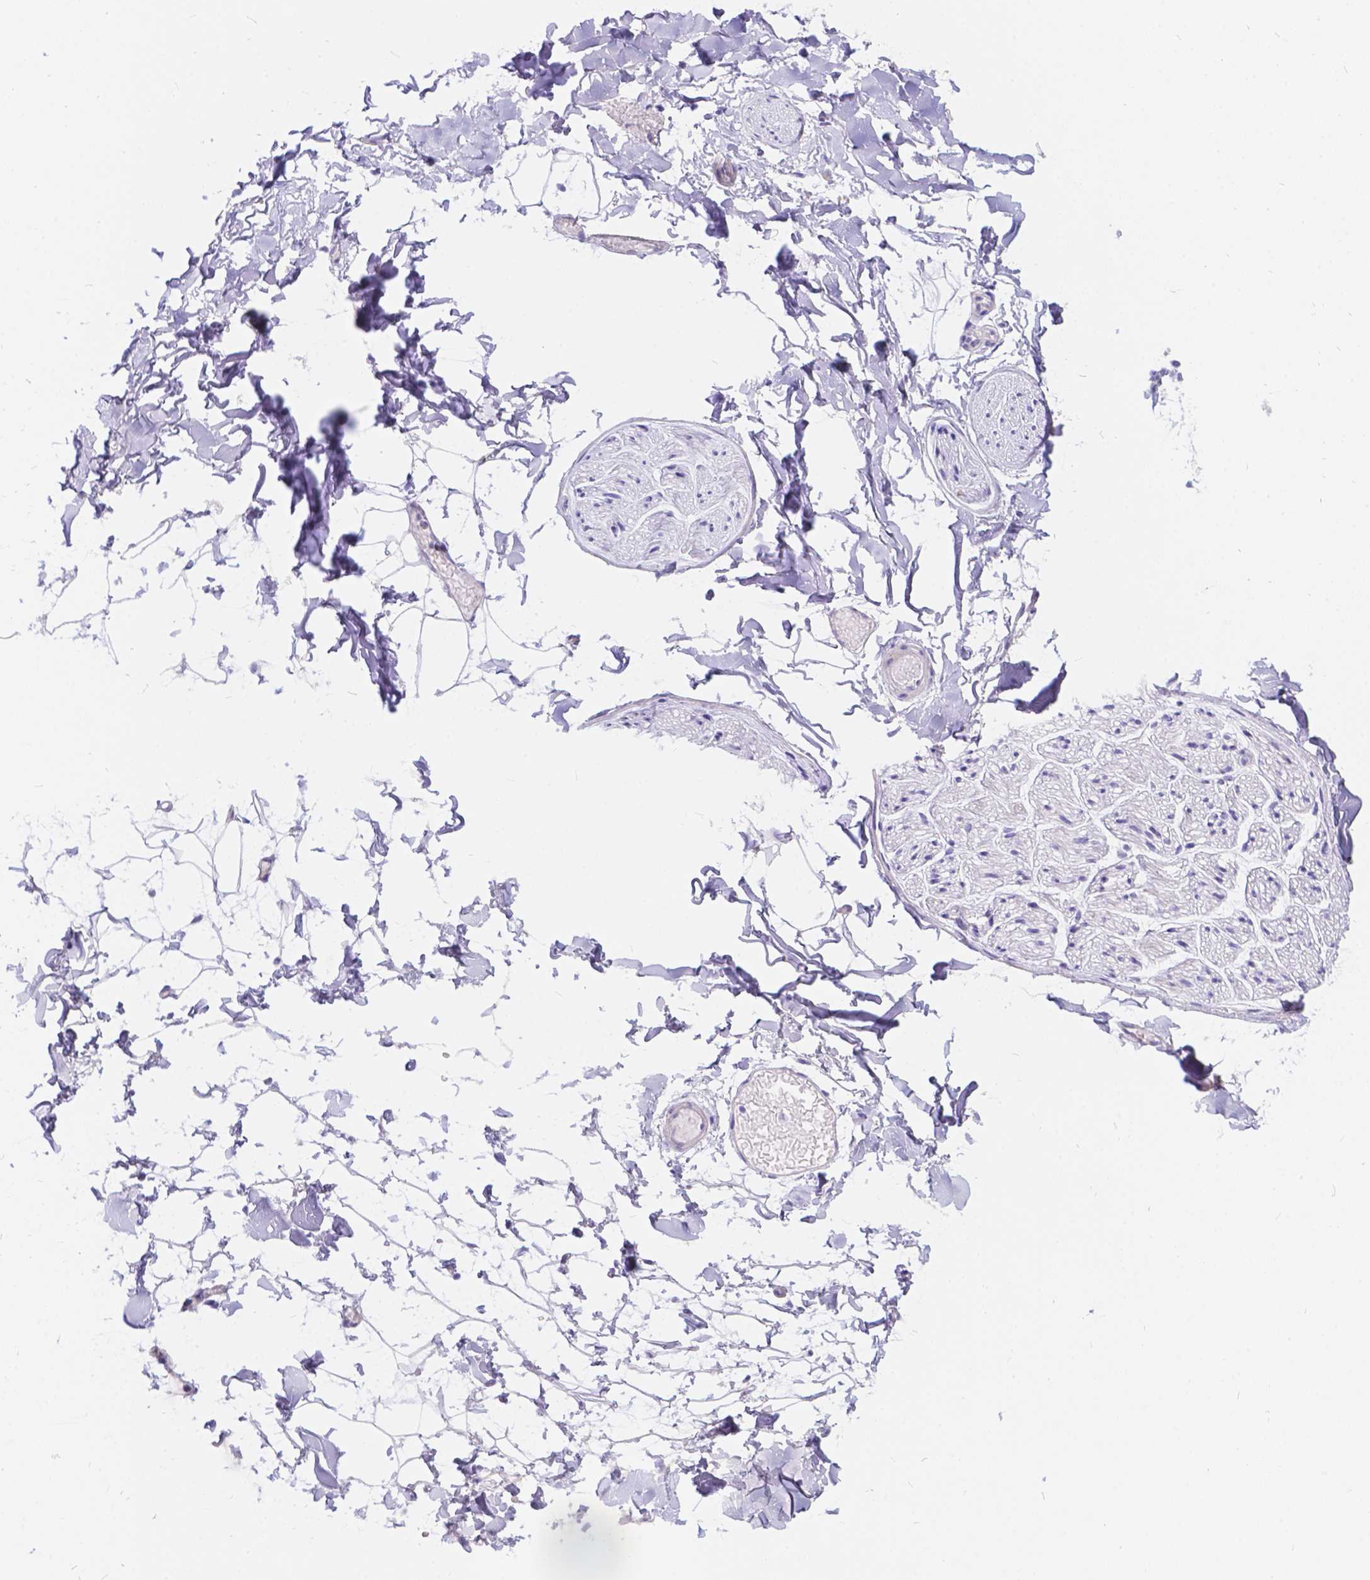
{"staining": {"intensity": "negative", "quantity": "none", "location": "none"}, "tissue": "adipose tissue", "cell_type": "Adipocytes", "image_type": "normal", "snomed": [{"axis": "morphology", "description": "Normal tissue, NOS"}, {"axis": "topography", "description": "Gallbladder"}, {"axis": "topography", "description": "Peripheral nerve tissue"}], "caption": "Image shows no significant protein positivity in adipocytes of benign adipose tissue.", "gene": "KLHL10", "patient": {"sex": "female", "age": 45}}